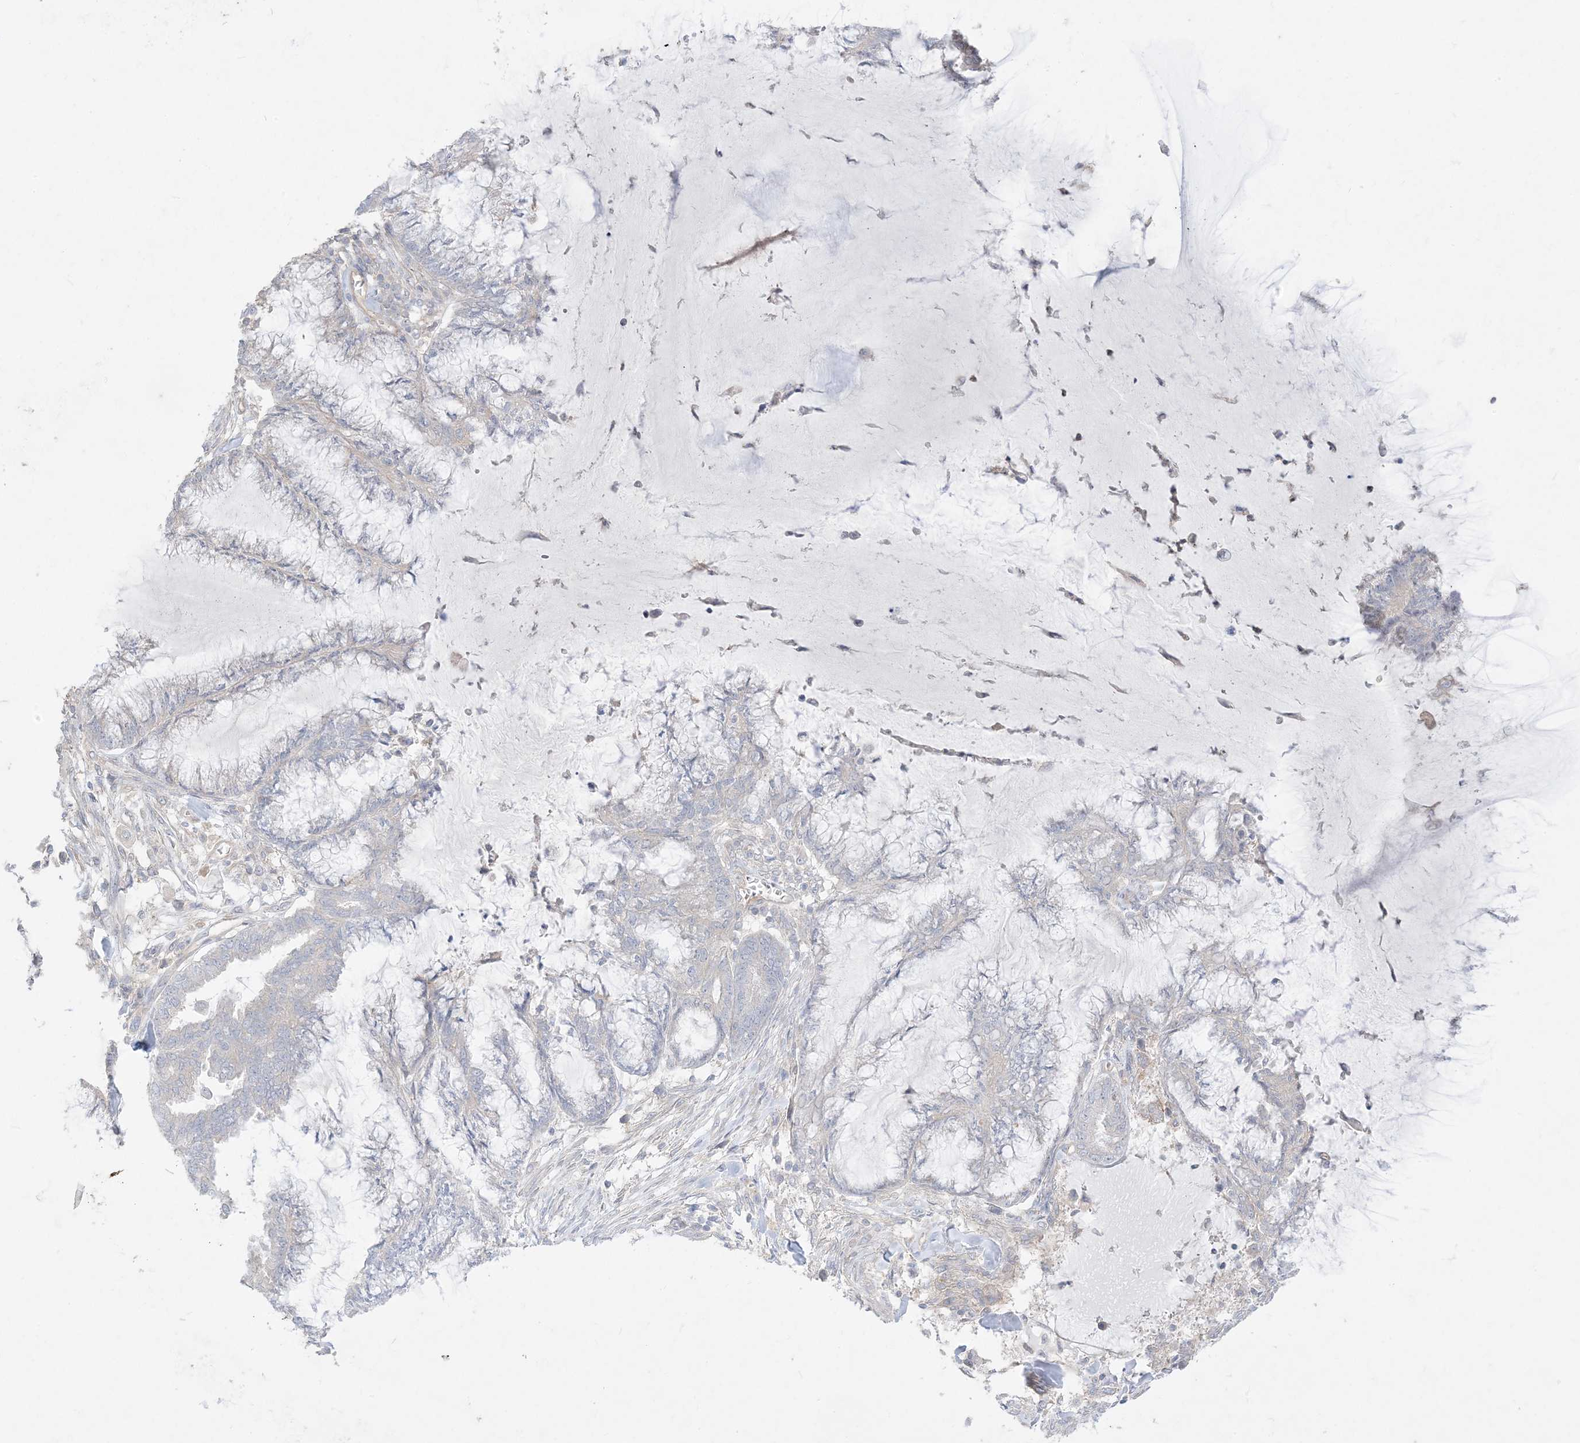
{"staining": {"intensity": "negative", "quantity": "none", "location": "none"}, "tissue": "endometrial cancer", "cell_type": "Tumor cells", "image_type": "cancer", "snomed": [{"axis": "morphology", "description": "Adenocarcinoma, NOS"}, {"axis": "topography", "description": "Endometrium"}], "caption": "Endometrial cancer was stained to show a protein in brown. There is no significant expression in tumor cells. The staining is performed using DAB (3,3'-diaminobenzidine) brown chromogen with nuclei counter-stained in using hematoxylin.", "gene": "ARHGEF9", "patient": {"sex": "female", "age": 86}}